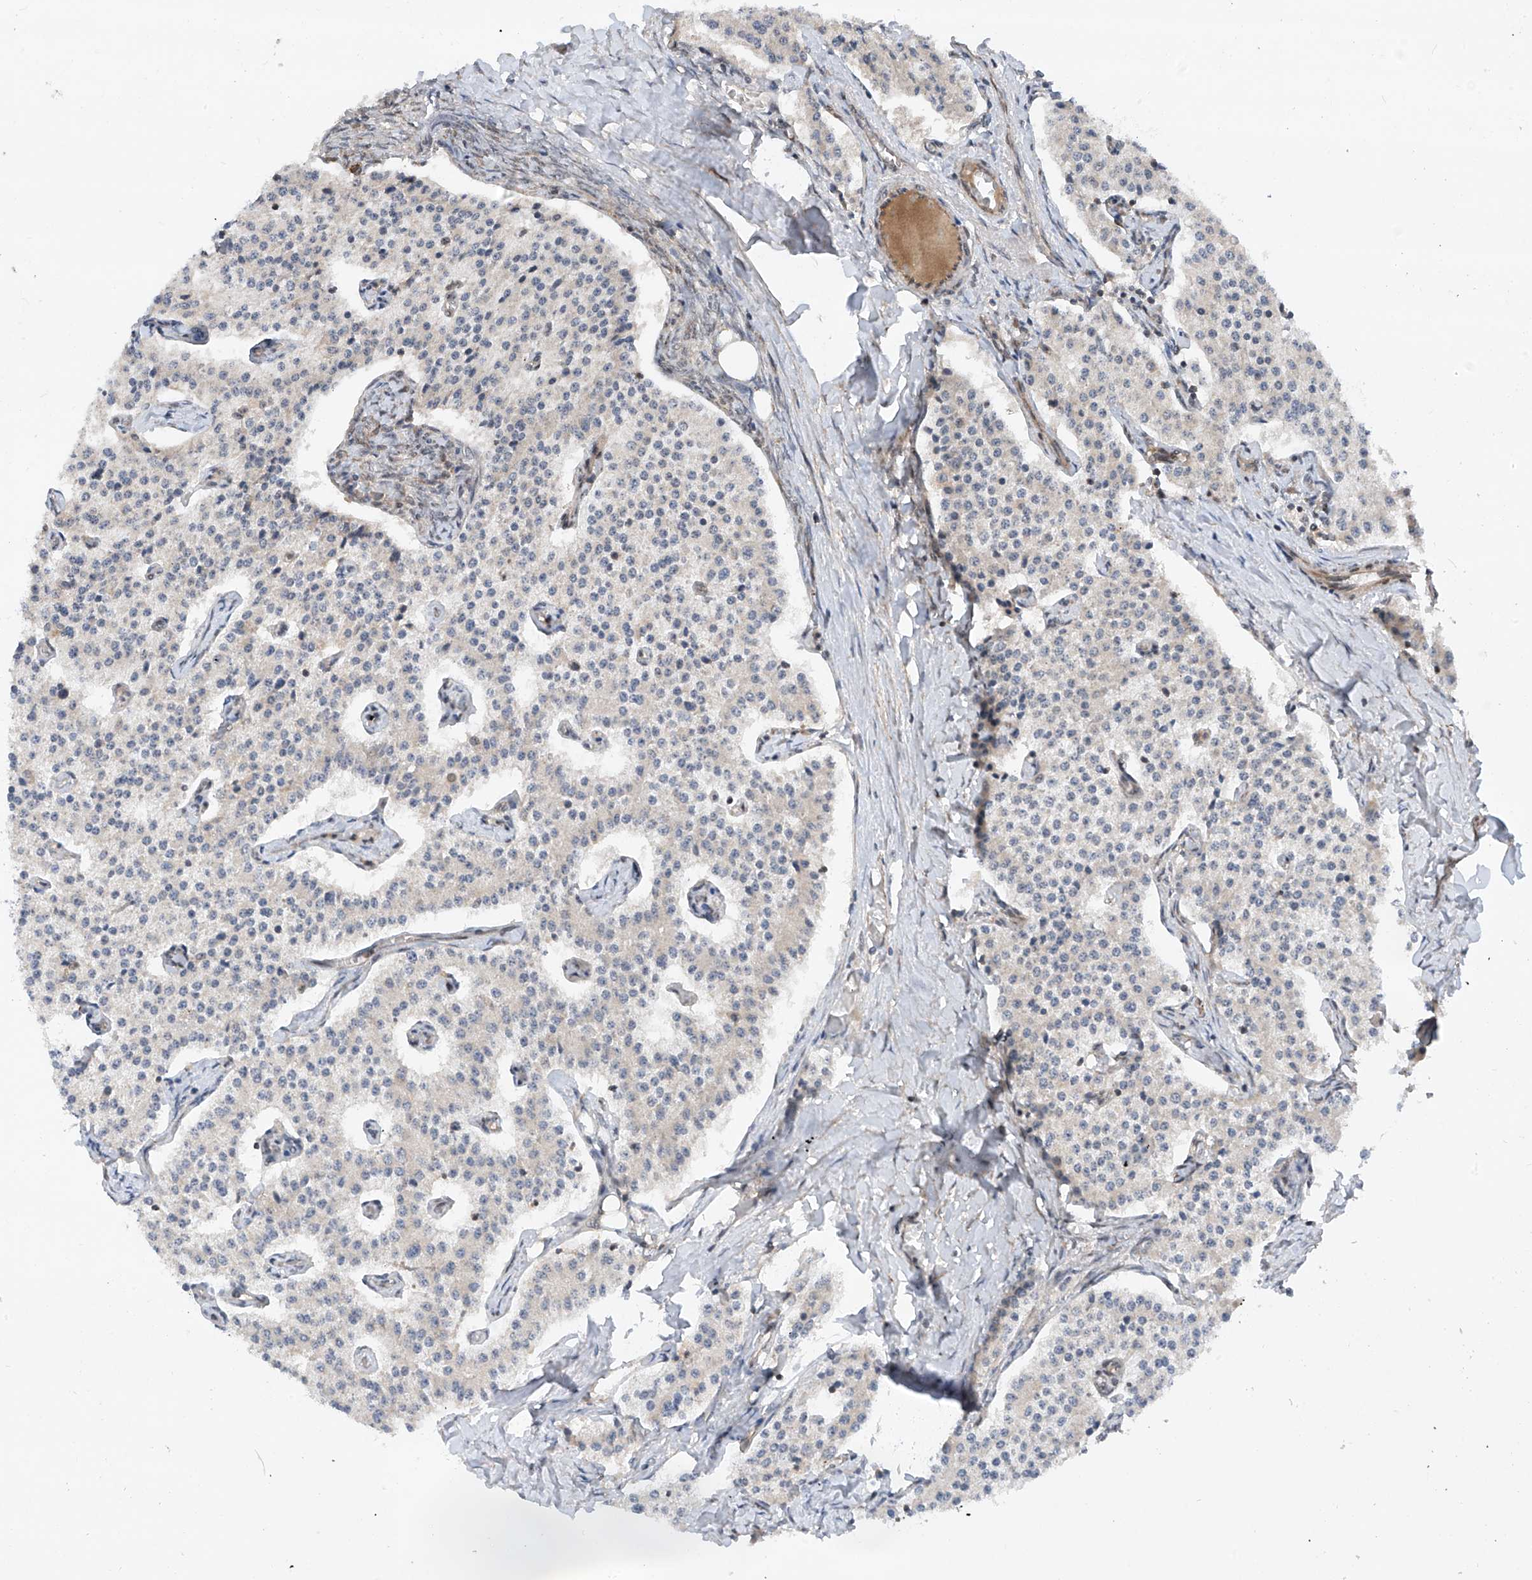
{"staining": {"intensity": "negative", "quantity": "none", "location": "none"}, "tissue": "carcinoid", "cell_type": "Tumor cells", "image_type": "cancer", "snomed": [{"axis": "morphology", "description": "Carcinoid, malignant, NOS"}, {"axis": "topography", "description": "Colon"}], "caption": "Immunohistochemistry (IHC) of carcinoid shows no positivity in tumor cells. Brightfield microscopy of IHC stained with DAB (3,3'-diaminobenzidine) (brown) and hematoxylin (blue), captured at high magnification.", "gene": "C1orf131", "patient": {"sex": "female", "age": 52}}